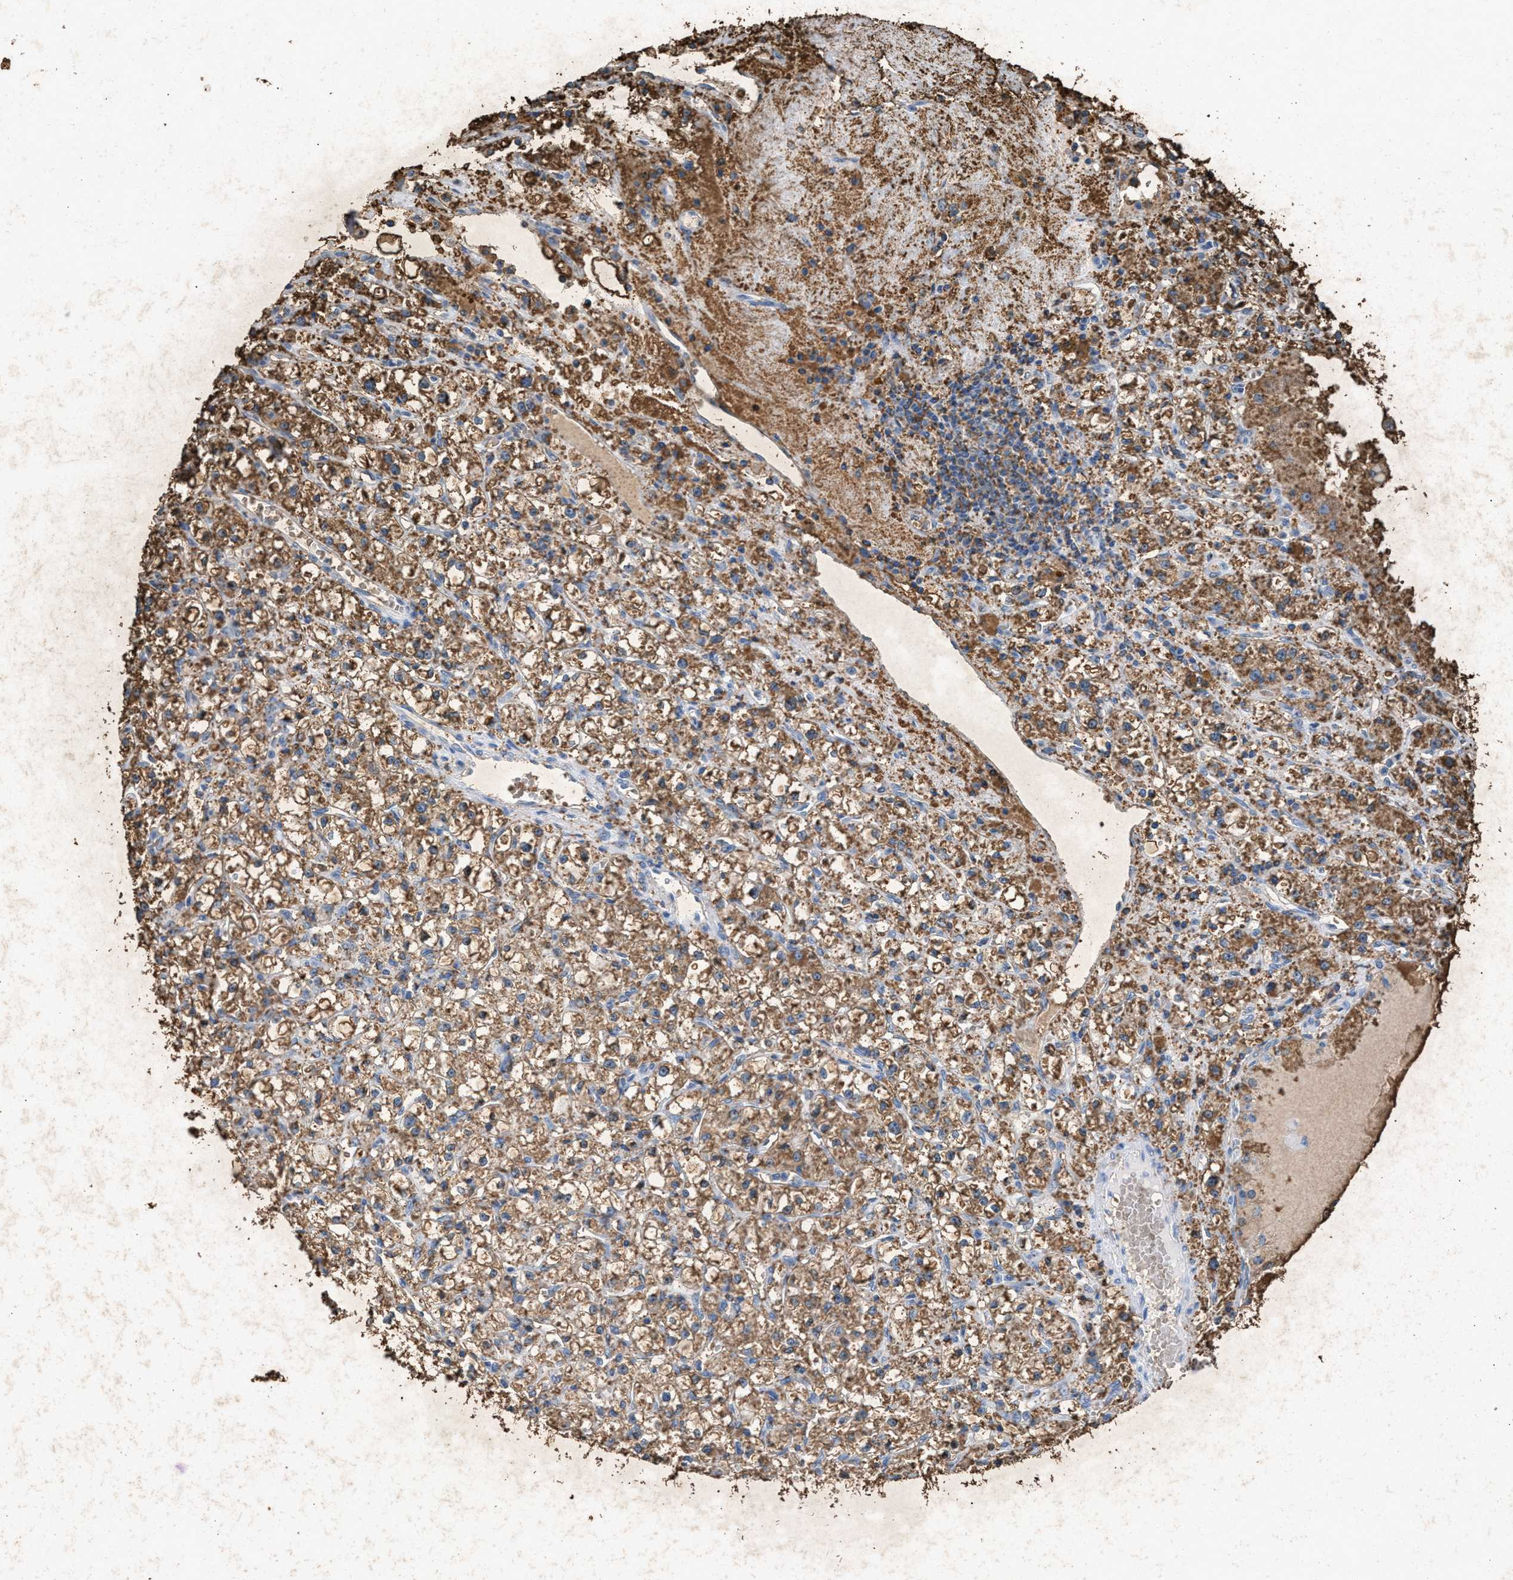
{"staining": {"intensity": "moderate", "quantity": ">75%", "location": "cytoplasmic/membranous"}, "tissue": "renal cancer", "cell_type": "Tumor cells", "image_type": "cancer", "snomed": [{"axis": "morphology", "description": "Adenocarcinoma, NOS"}, {"axis": "topography", "description": "Kidney"}], "caption": "The immunohistochemical stain highlights moderate cytoplasmic/membranous expression in tumor cells of renal cancer tissue.", "gene": "LTB4R2", "patient": {"sex": "male", "age": 56}}